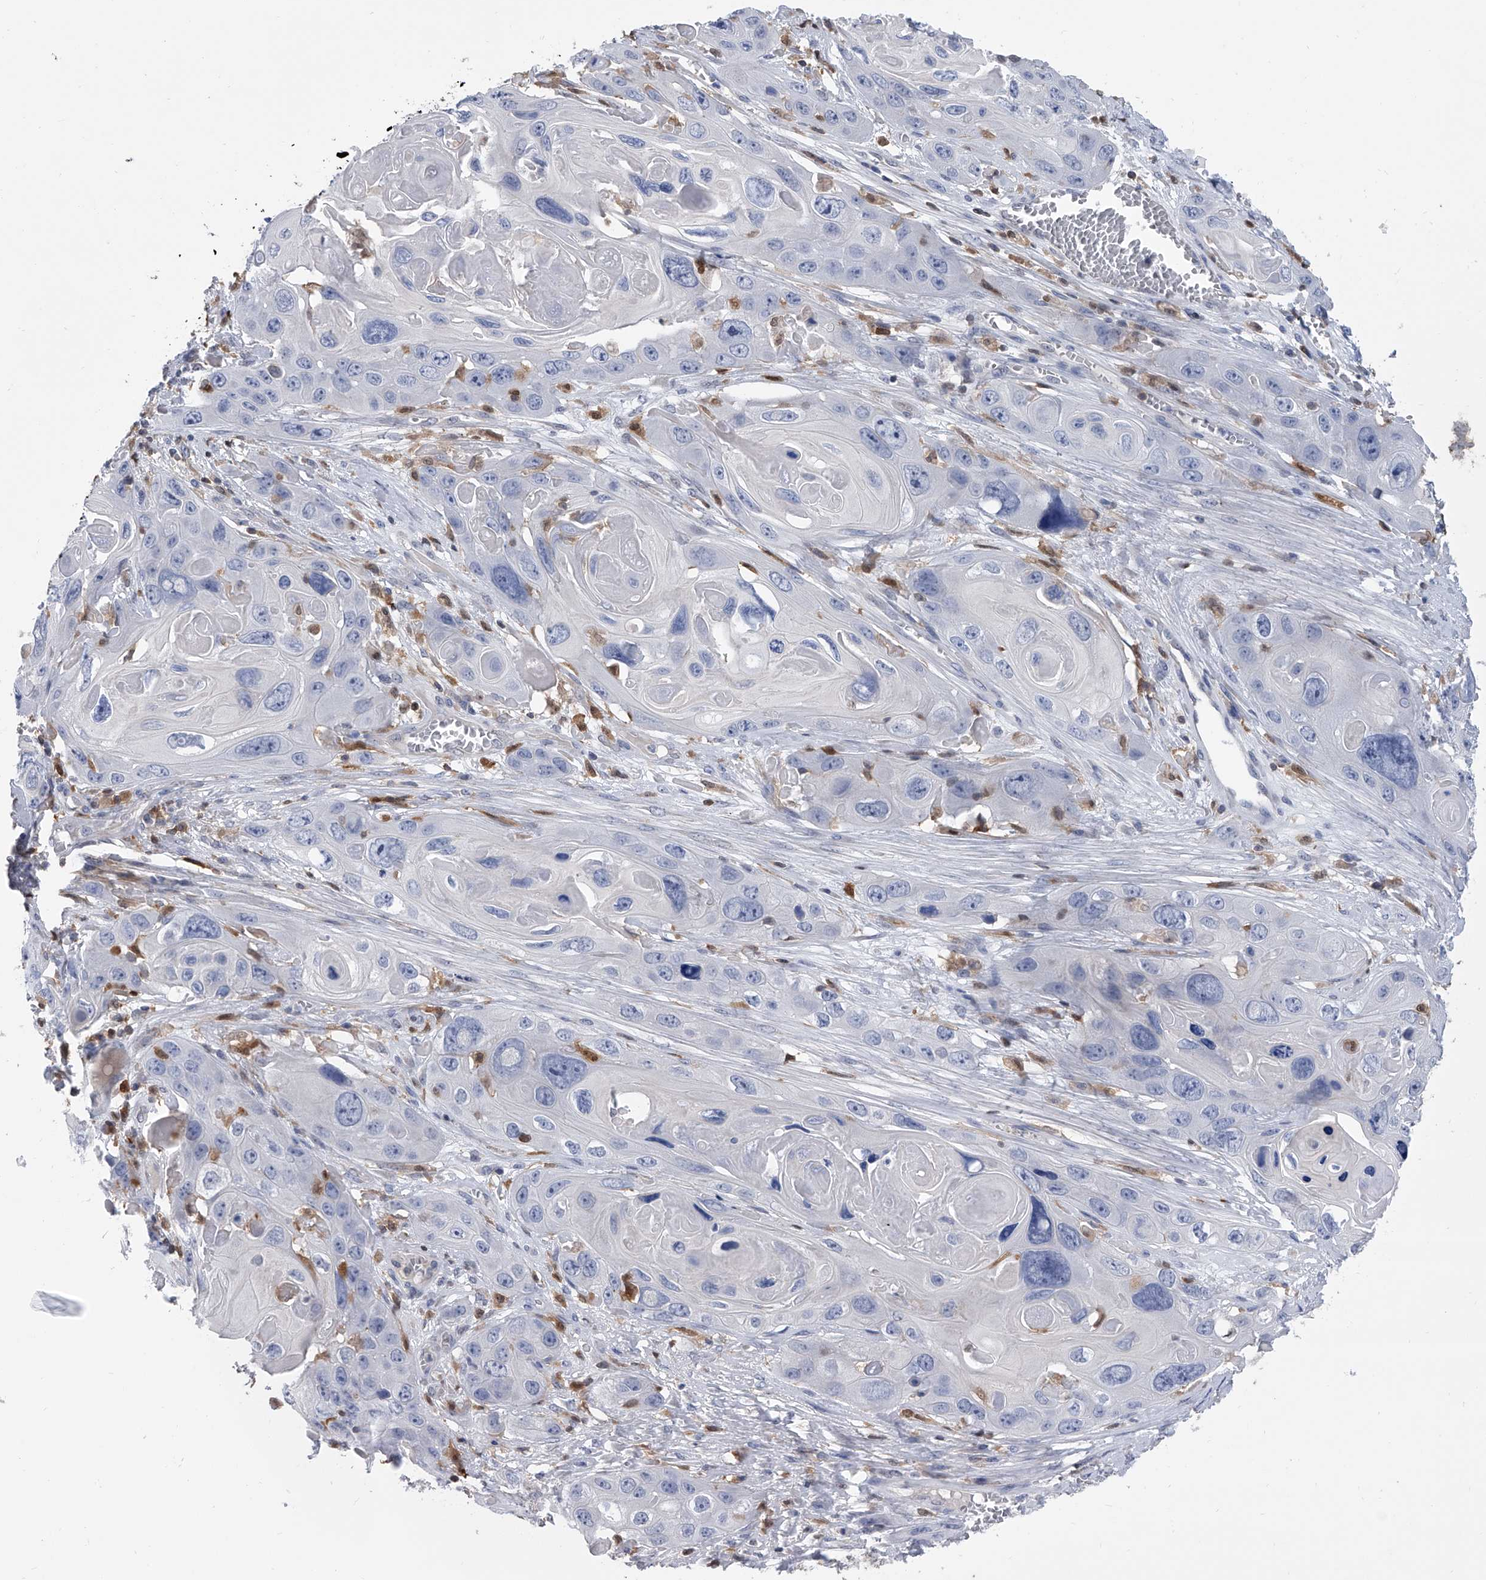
{"staining": {"intensity": "negative", "quantity": "none", "location": "none"}, "tissue": "skin cancer", "cell_type": "Tumor cells", "image_type": "cancer", "snomed": [{"axis": "morphology", "description": "Squamous cell carcinoma, NOS"}, {"axis": "topography", "description": "Skin"}], "caption": "There is no significant staining in tumor cells of squamous cell carcinoma (skin).", "gene": "SERPINB9", "patient": {"sex": "male", "age": 55}}